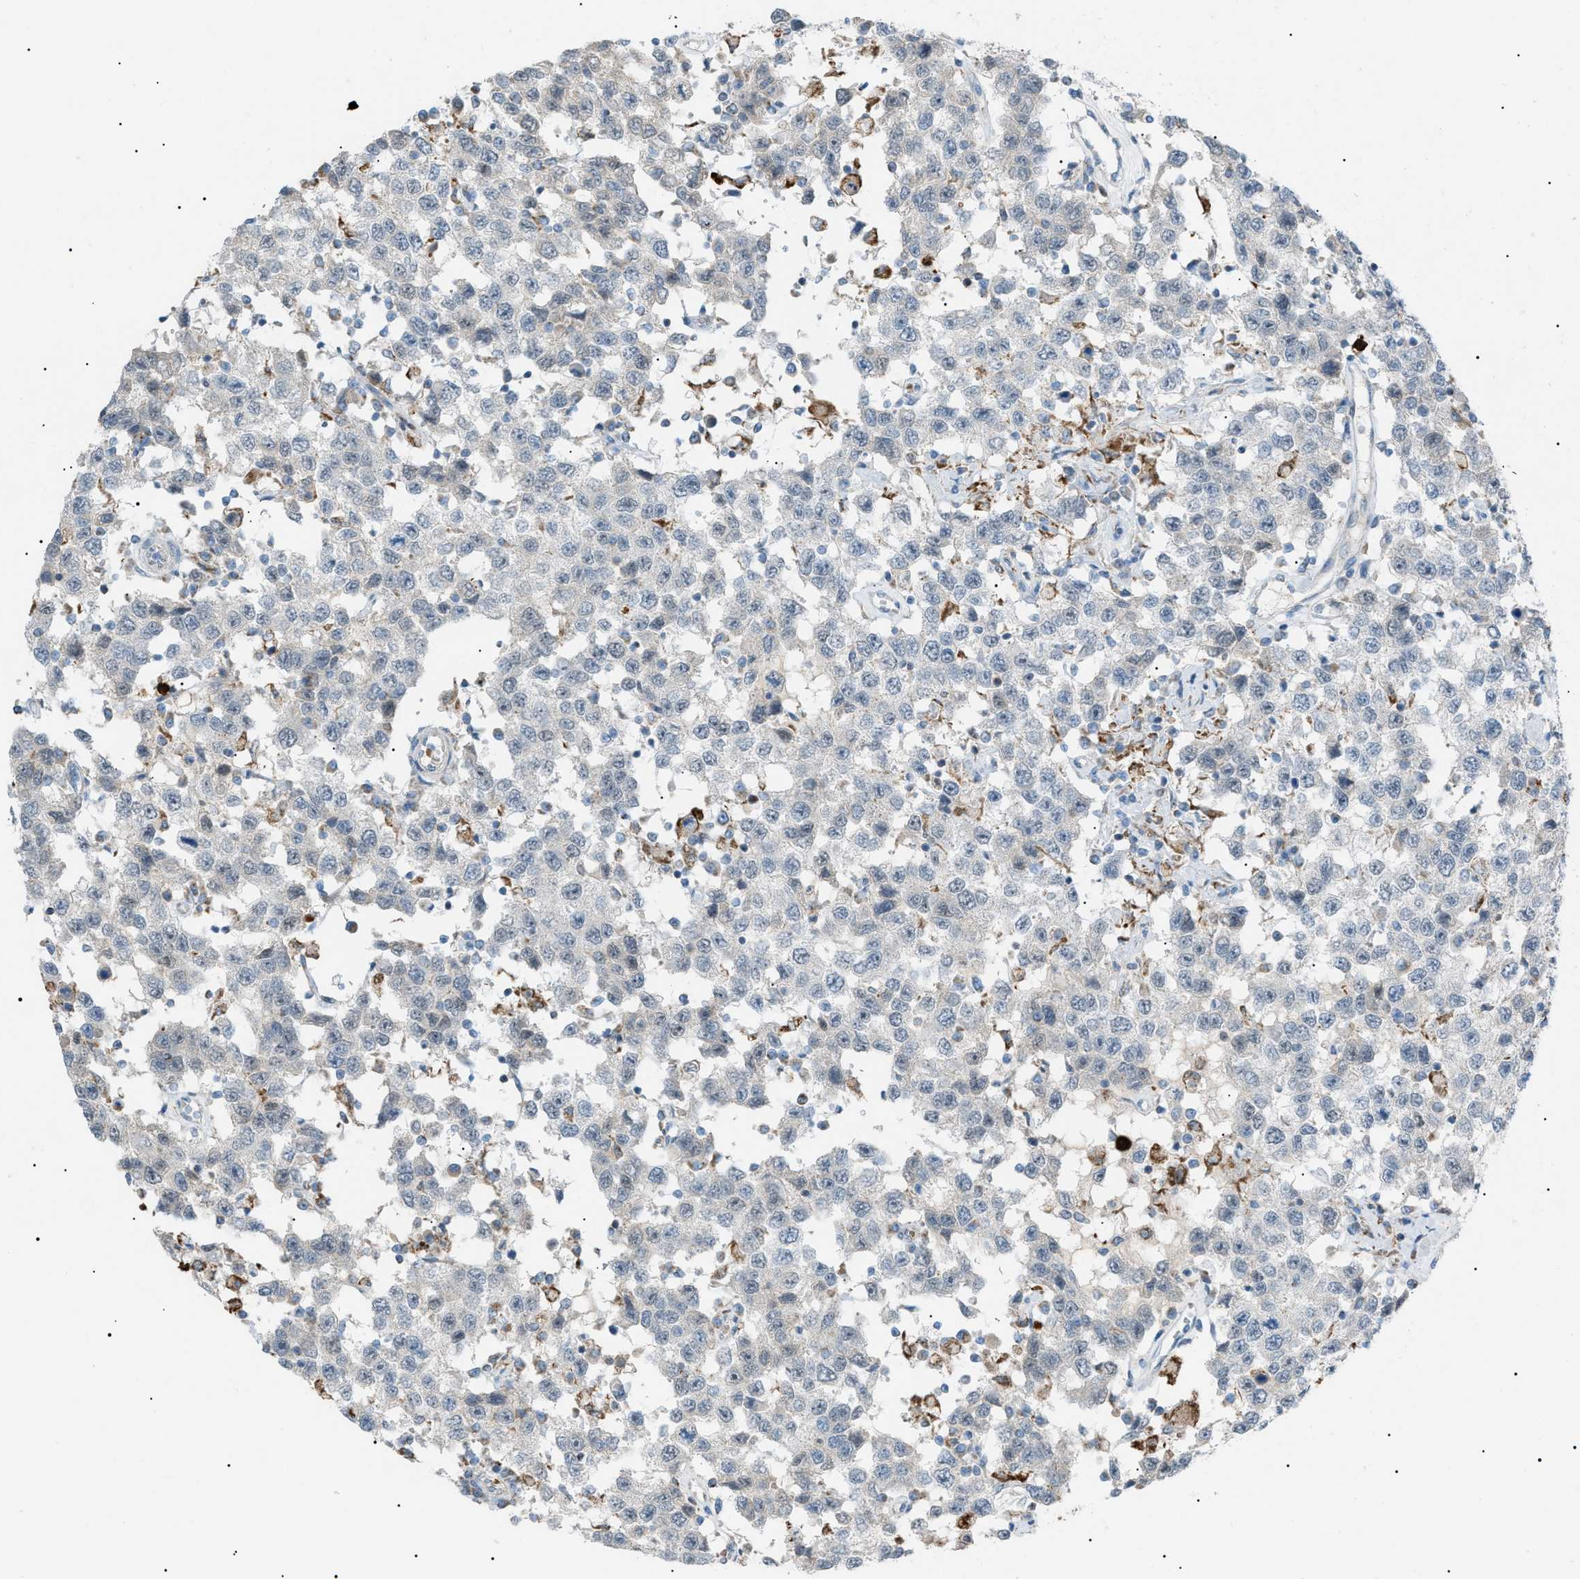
{"staining": {"intensity": "negative", "quantity": "none", "location": "none"}, "tissue": "testis cancer", "cell_type": "Tumor cells", "image_type": "cancer", "snomed": [{"axis": "morphology", "description": "Seminoma, NOS"}, {"axis": "topography", "description": "Testis"}], "caption": "The IHC photomicrograph has no significant staining in tumor cells of seminoma (testis) tissue.", "gene": "ZNF516", "patient": {"sex": "male", "age": 41}}